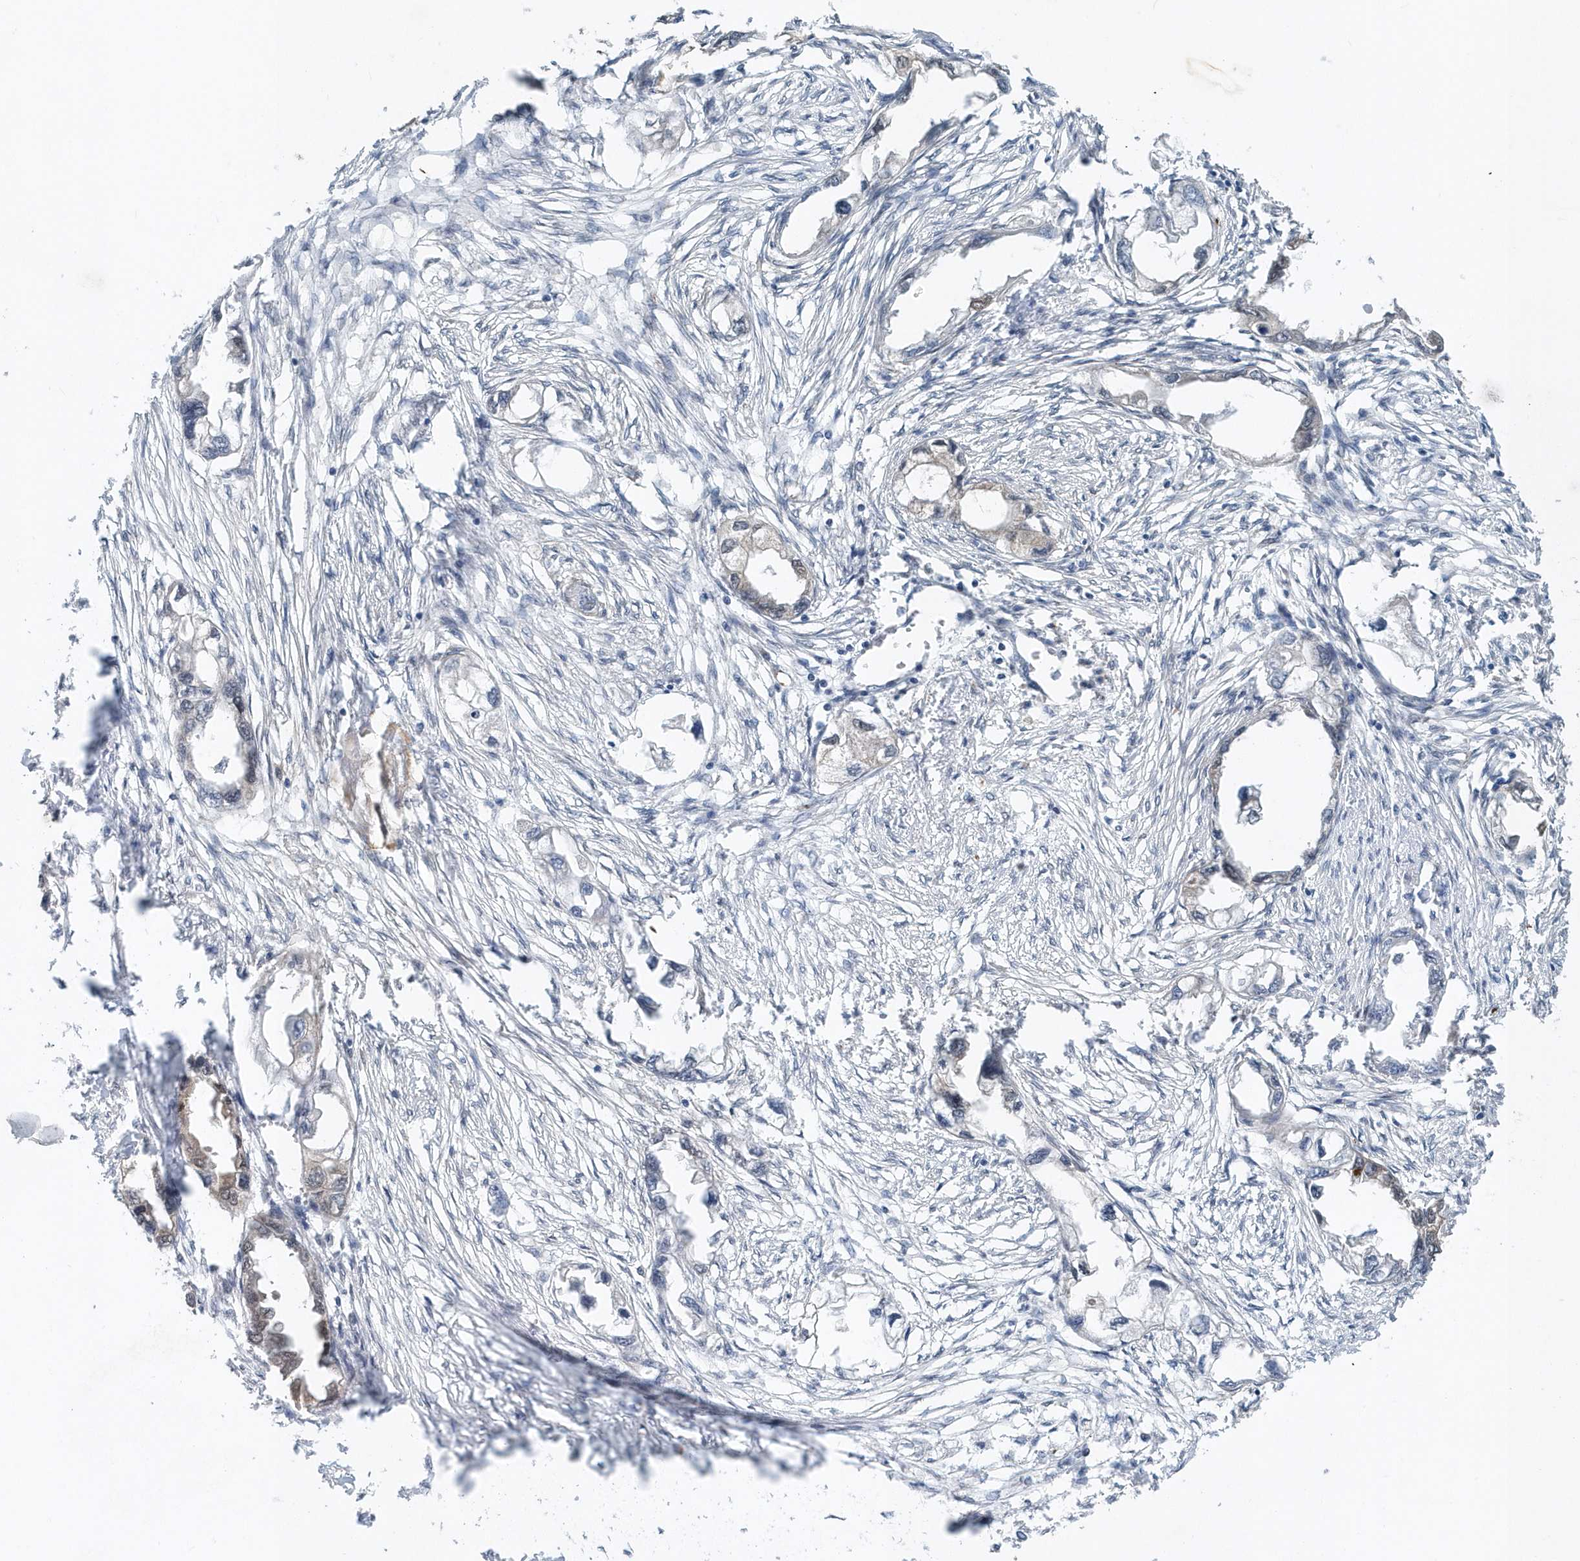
{"staining": {"intensity": "weak", "quantity": "<25%", "location": "cytoplasmic/membranous"}, "tissue": "endometrial cancer", "cell_type": "Tumor cells", "image_type": "cancer", "snomed": [{"axis": "morphology", "description": "Adenocarcinoma, NOS"}, {"axis": "morphology", "description": "Adenocarcinoma, metastatic, NOS"}, {"axis": "topography", "description": "Adipose tissue"}, {"axis": "topography", "description": "Endometrium"}], "caption": "Human endometrial cancer (metastatic adenocarcinoma) stained for a protein using immunohistochemistry (IHC) shows no expression in tumor cells.", "gene": "PFN2", "patient": {"sex": "female", "age": 67}}